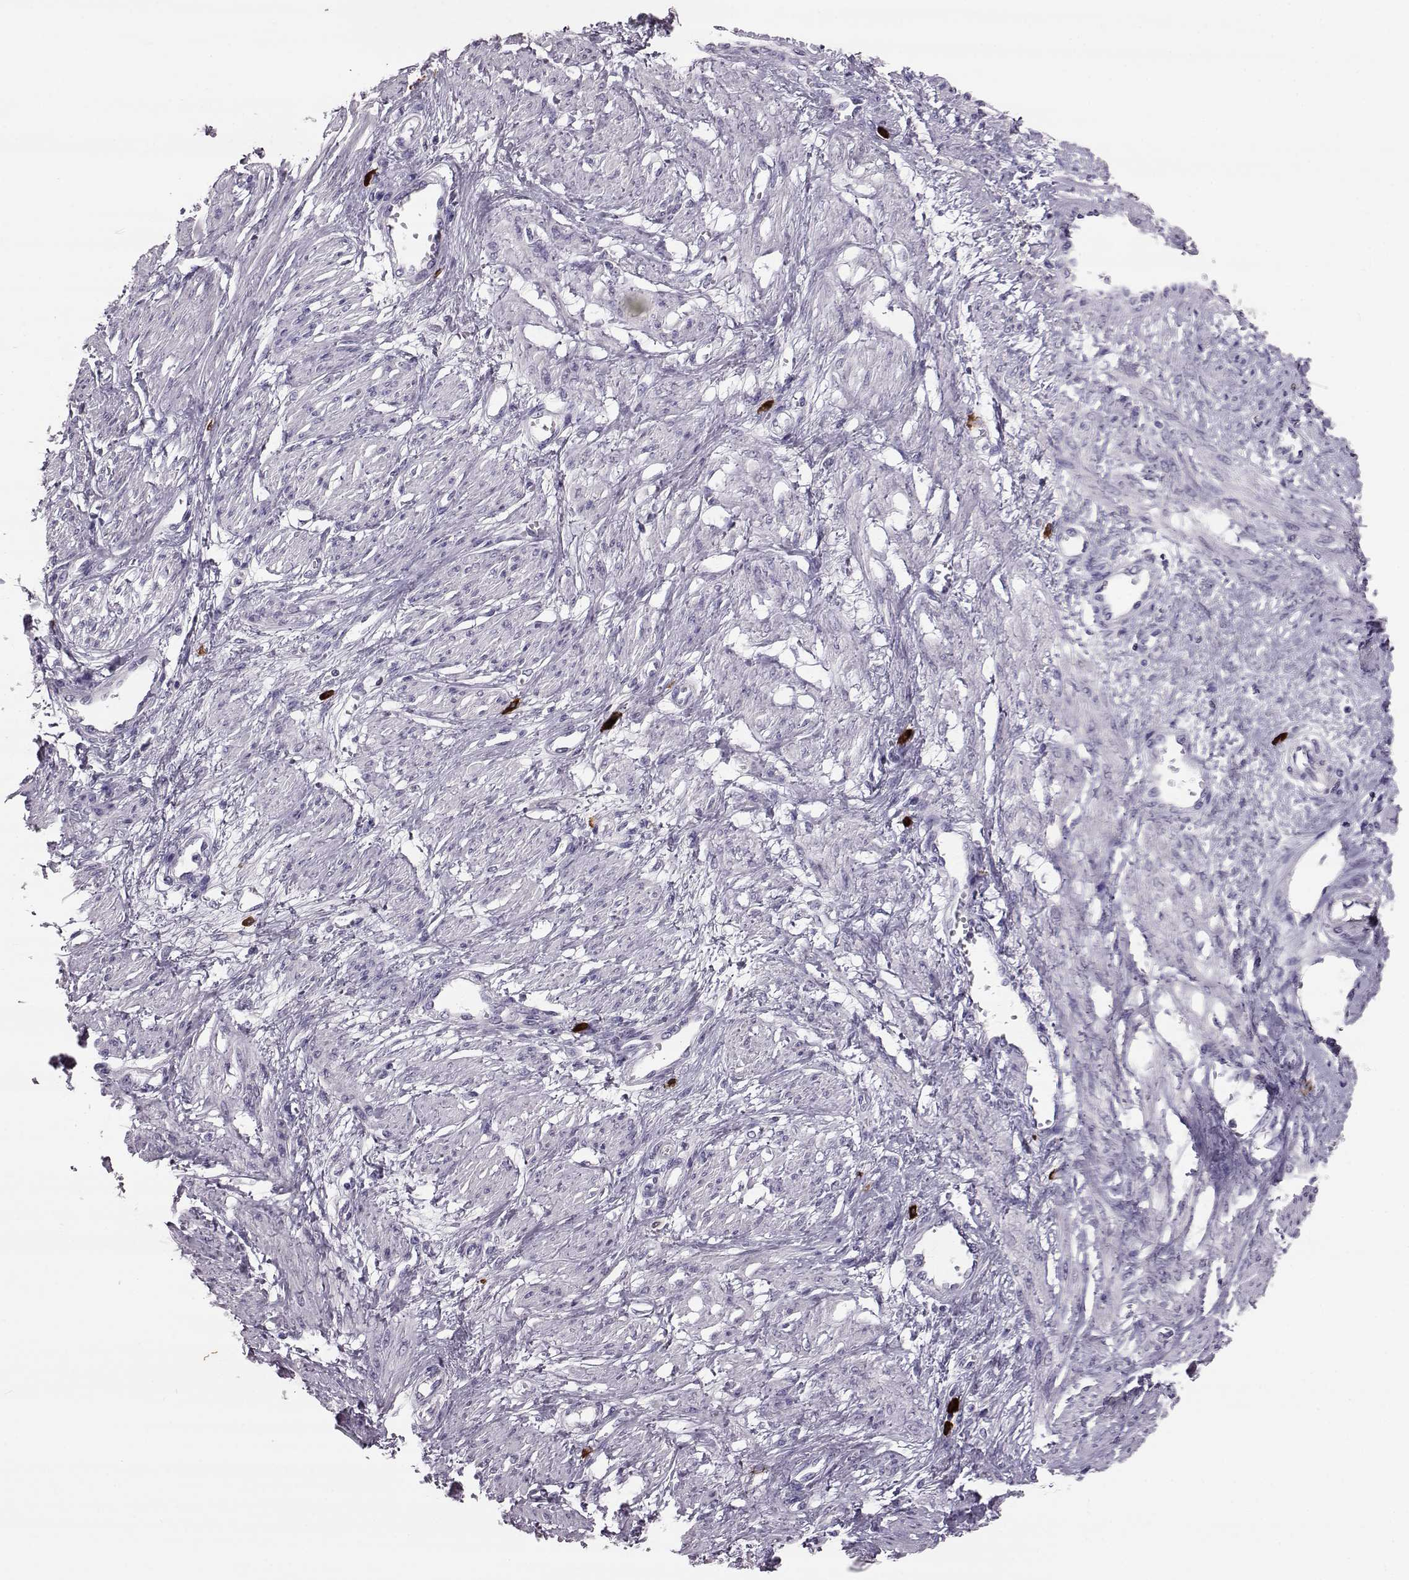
{"staining": {"intensity": "negative", "quantity": "none", "location": "none"}, "tissue": "smooth muscle", "cell_type": "Smooth muscle cells", "image_type": "normal", "snomed": [{"axis": "morphology", "description": "Normal tissue, NOS"}, {"axis": "topography", "description": "Smooth muscle"}, {"axis": "topography", "description": "Uterus"}], "caption": "Micrograph shows no protein positivity in smooth muscle cells of normal smooth muscle. The staining is performed using DAB brown chromogen with nuclei counter-stained in using hematoxylin.", "gene": "ADGRG5", "patient": {"sex": "female", "age": 39}}